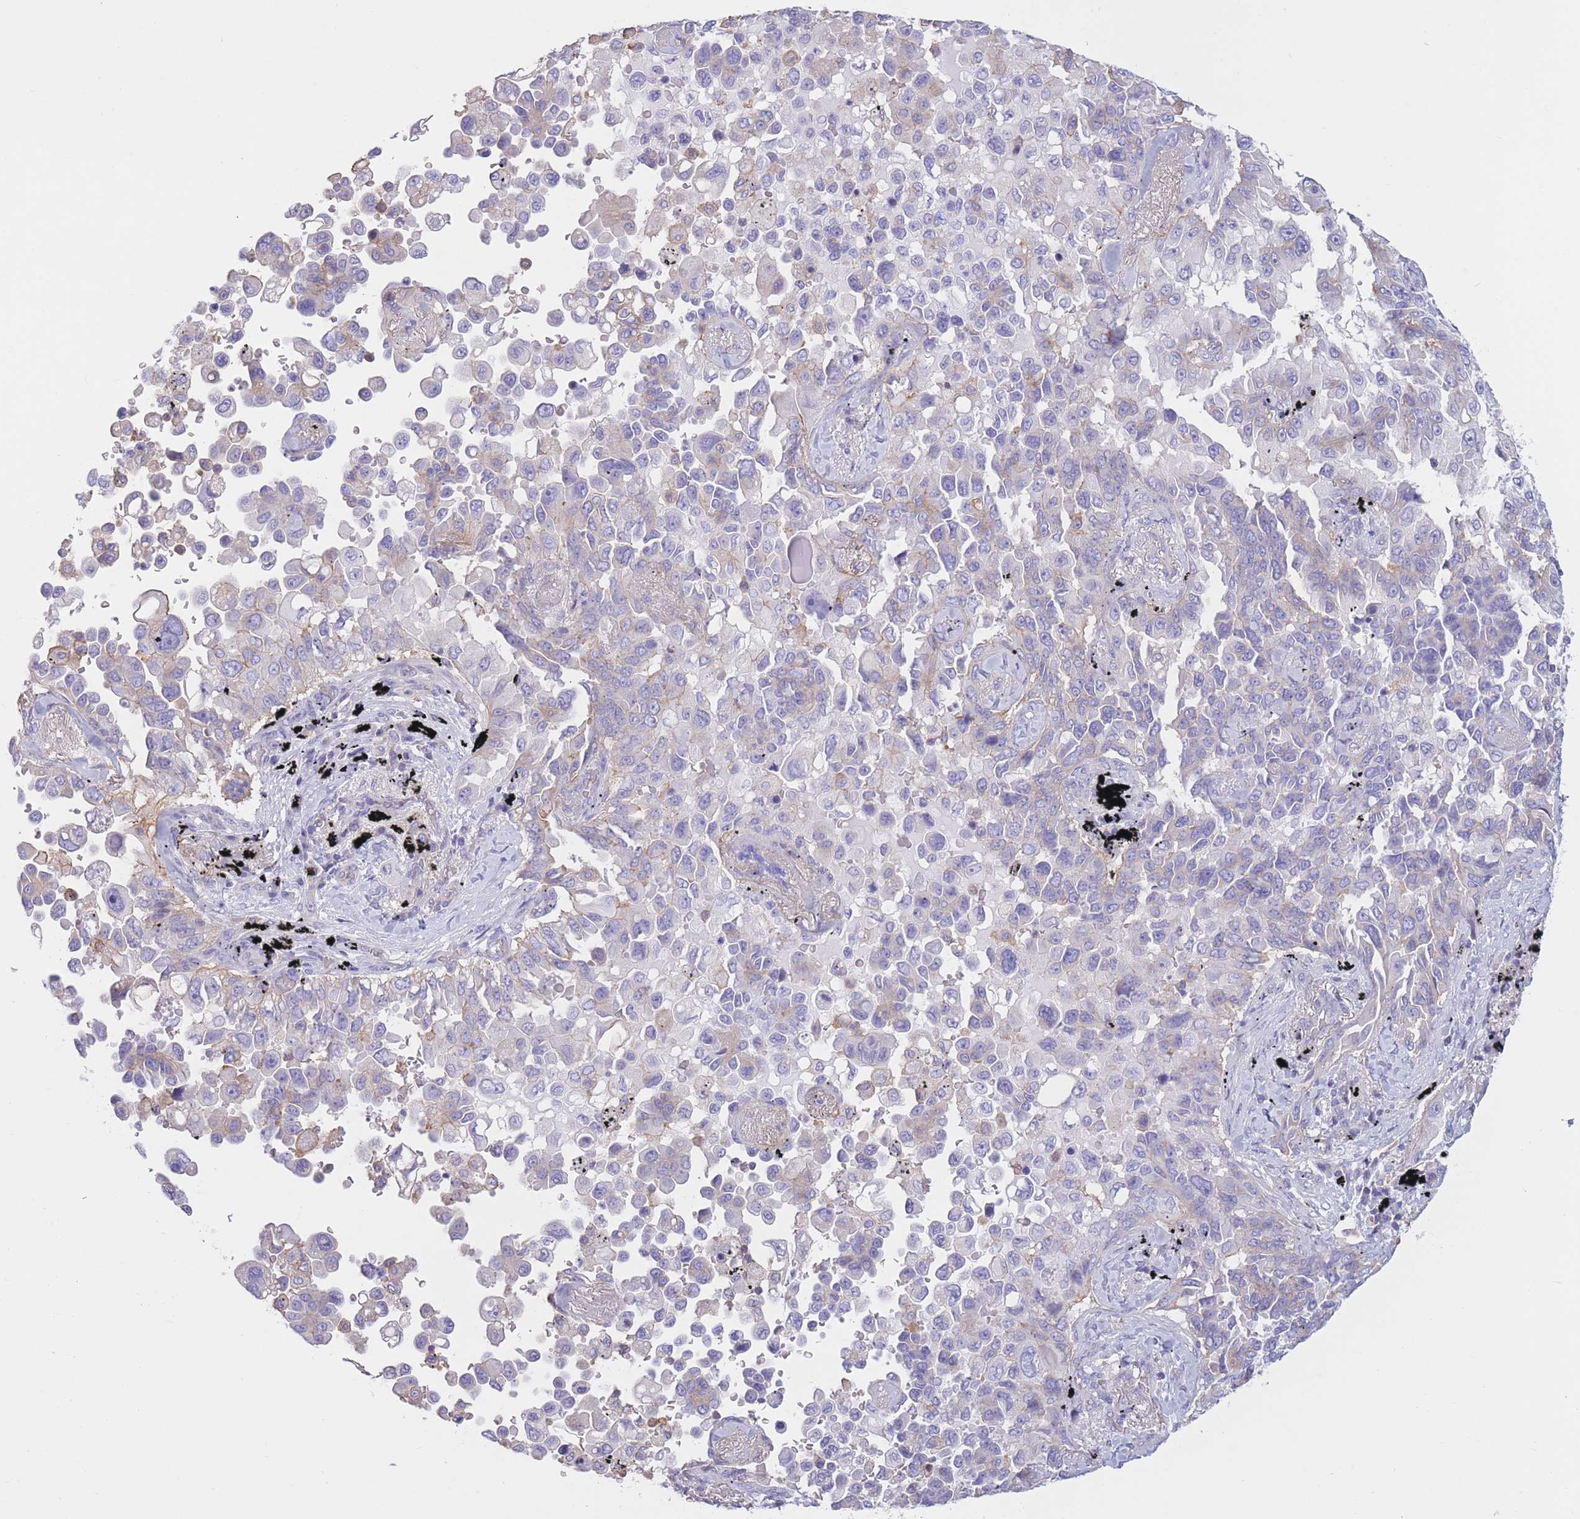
{"staining": {"intensity": "negative", "quantity": "none", "location": "none"}, "tissue": "lung cancer", "cell_type": "Tumor cells", "image_type": "cancer", "snomed": [{"axis": "morphology", "description": "Adenocarcinoma, NOS"}, {"axis": "topography", "description": "Lung"}], "caption": "Immunohistochemistry micrograph of neoplastic tissue: adenocarcinoma (lung) stained with DAB (3,3'-diaminobenzidine) reveals no significant protein positivity in tumor cells.", "gene": "PDHA1", "patient": {"sex": "female", "age": 67}}